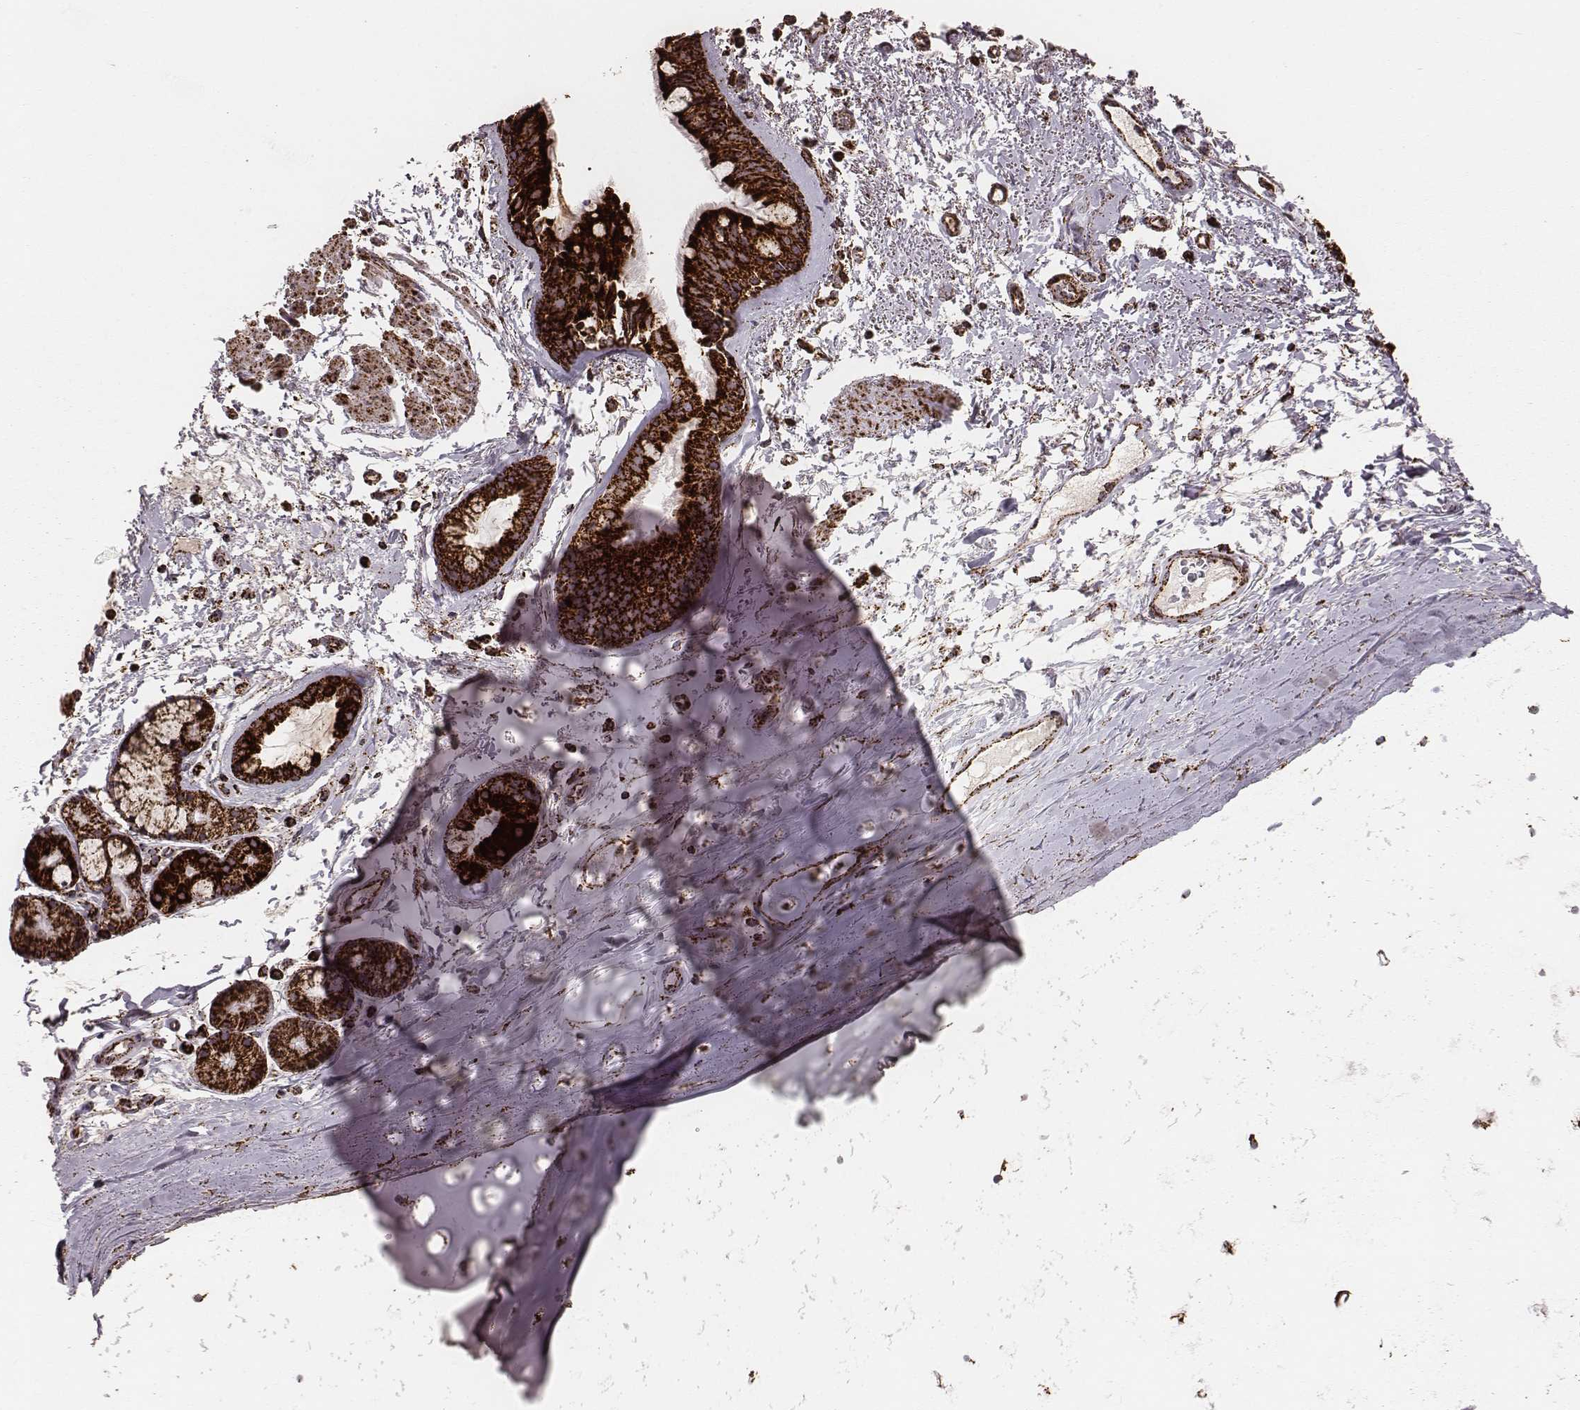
{"staining": {"intensity": "strong", "quantity": ">75%", "location": "cytoplasmic/membranous"}, "tissue": "bronchus", "cell_type": "Respiratory epithelial cells", "image_type": "normal", "snomed": [{"axis": "morphology", "description": "Normal tissue, NOS"}, {"axis": "topography", "description": "Bronchus"}], "caption": "A high-resolution micrograph shows immunohistochemistry staining of unremarkable bronchus, which displays strong cytoplasmic/membranous expression in about >75% of respiratory epithelial cells. (Brightfield microscopy of DAB IHC at high magnification).", "gene": "TUFM", "patient": {"sex": "female", "age": 64}}